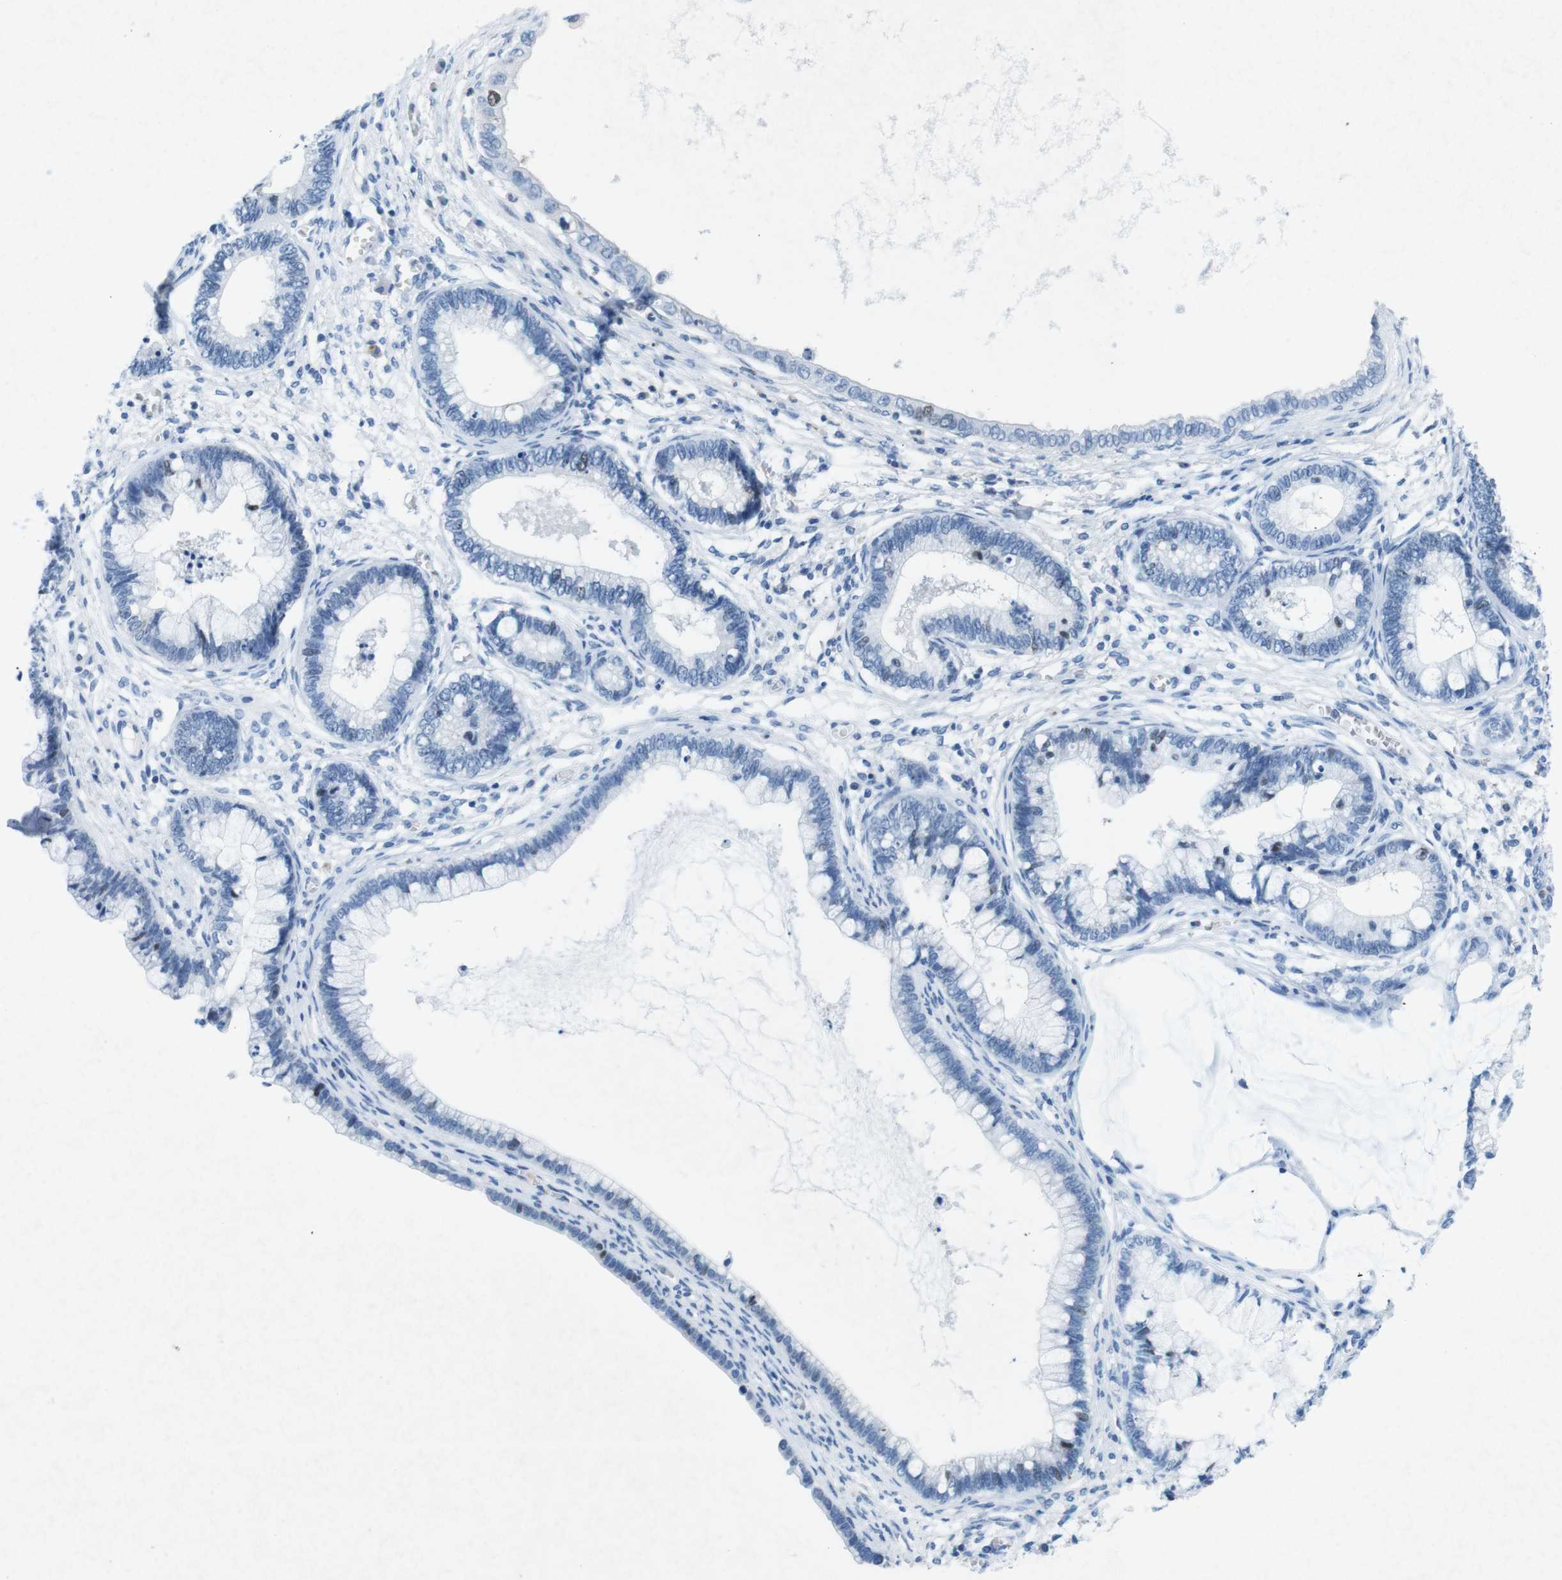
{"staining": {"intensity": "weak", "quantity": "<25%", "location": "nuclear"}, "tissue": "cervical cancer", "cell_type": "Tumor cells", "image_type": "cancer", "snomed": [{"axis": "morphology", "description": "Adenocarcinoma, NOS"}, {"axis": "topography", "description": "Cervix"}], "caption": "Immunohistochemistry image of neoplastic tissue: human adenocarcinoma (cervical) stained with DAB (3,3'-diaminobenzidine) demonstrates no significant protein expression in tumor cells. Nuclei are stained in blue.", "gene": "CTAG1B", "patient": {"sex": "female", "age": 44}}